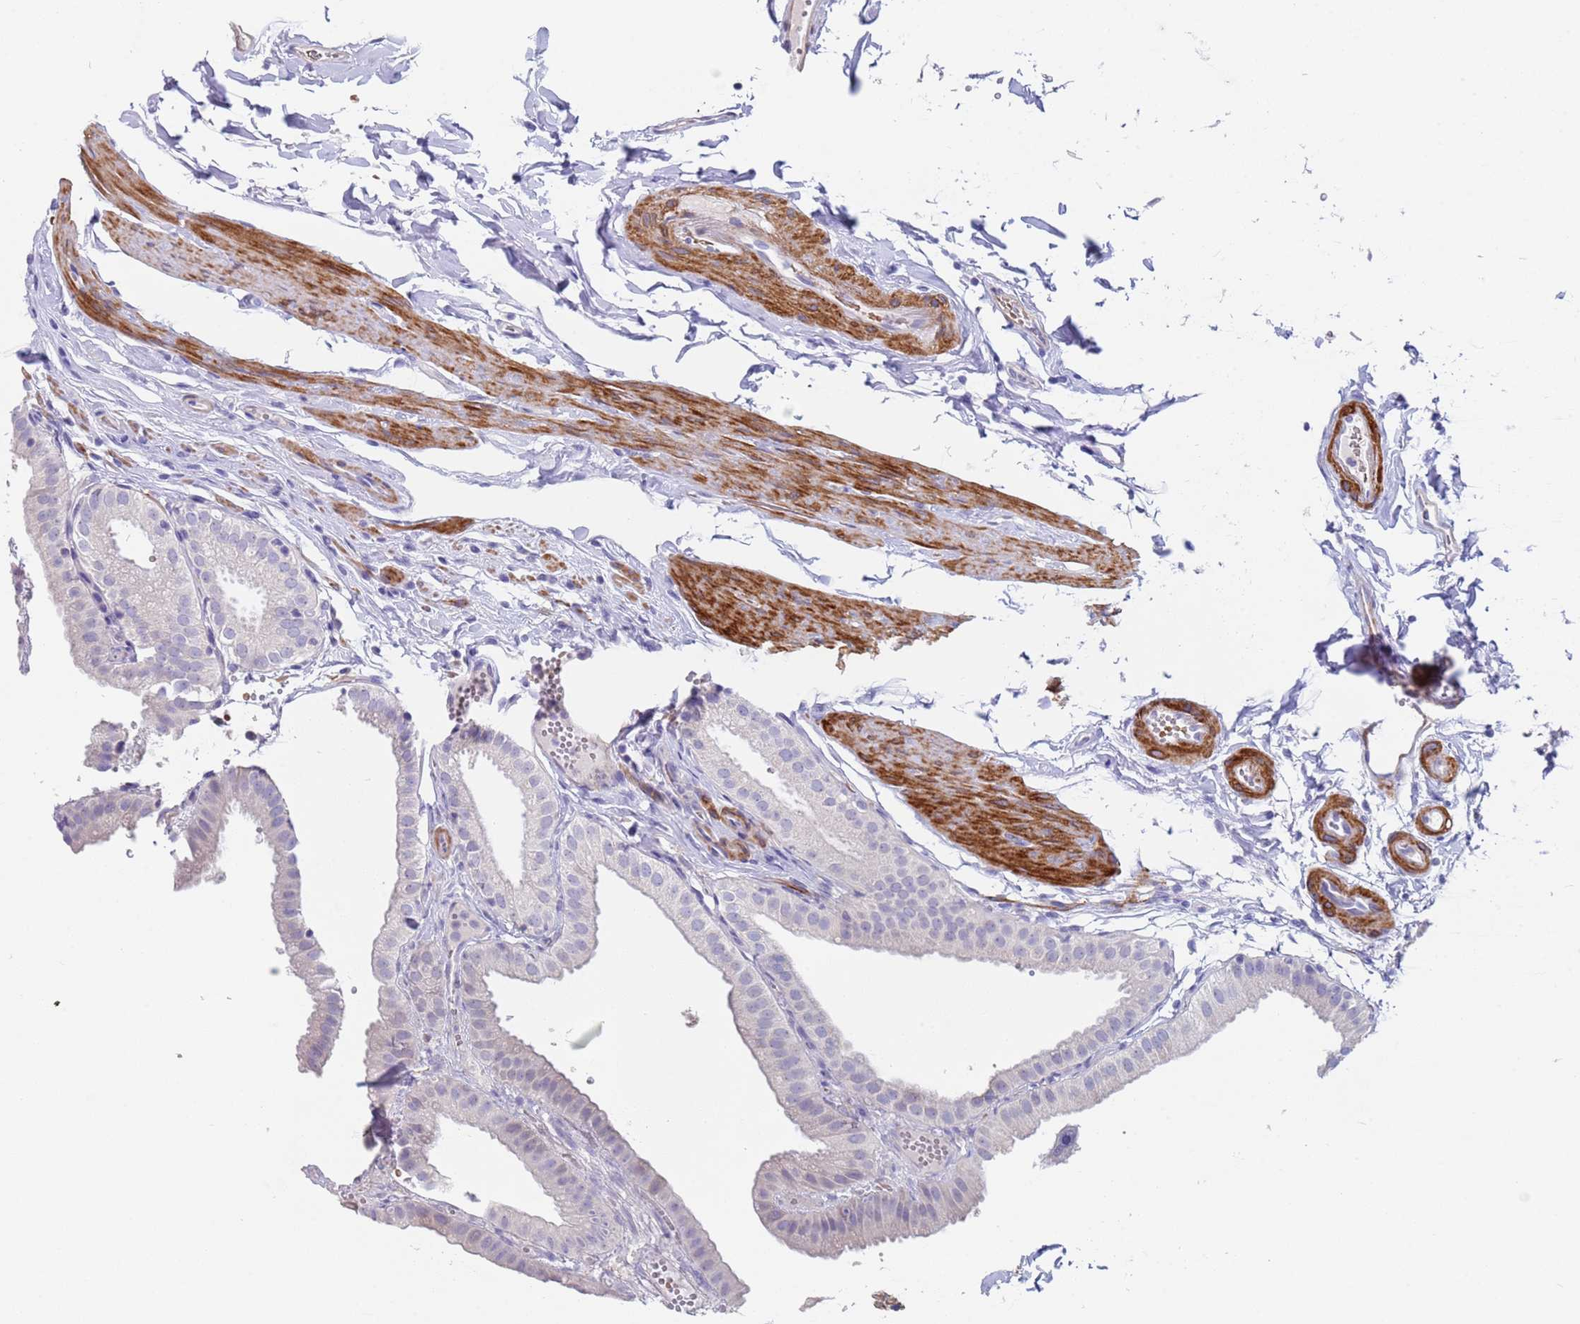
{"staining": {"intensity": "negative", "quantity": "none", "location": "none"}, "tissue": "gallbladder", "cell_type": "Glandular cells", "image_type": "normal", "snomed": [{"axis": "morphology", "description": "Normal tissue, NOS"}, {"axis": "topography", "description": "Gallbladder"}], "caption": "DAB (3,3'-diaminobenzidine) immunohistochemical staining of normal human gallbladder reveals no significant staining in glandular cells. (DAB IHC visualized using brightfield microscopy, high magnification).", "gene": "KBTBD3", "patient": {"sex": "female", "age": 61}}